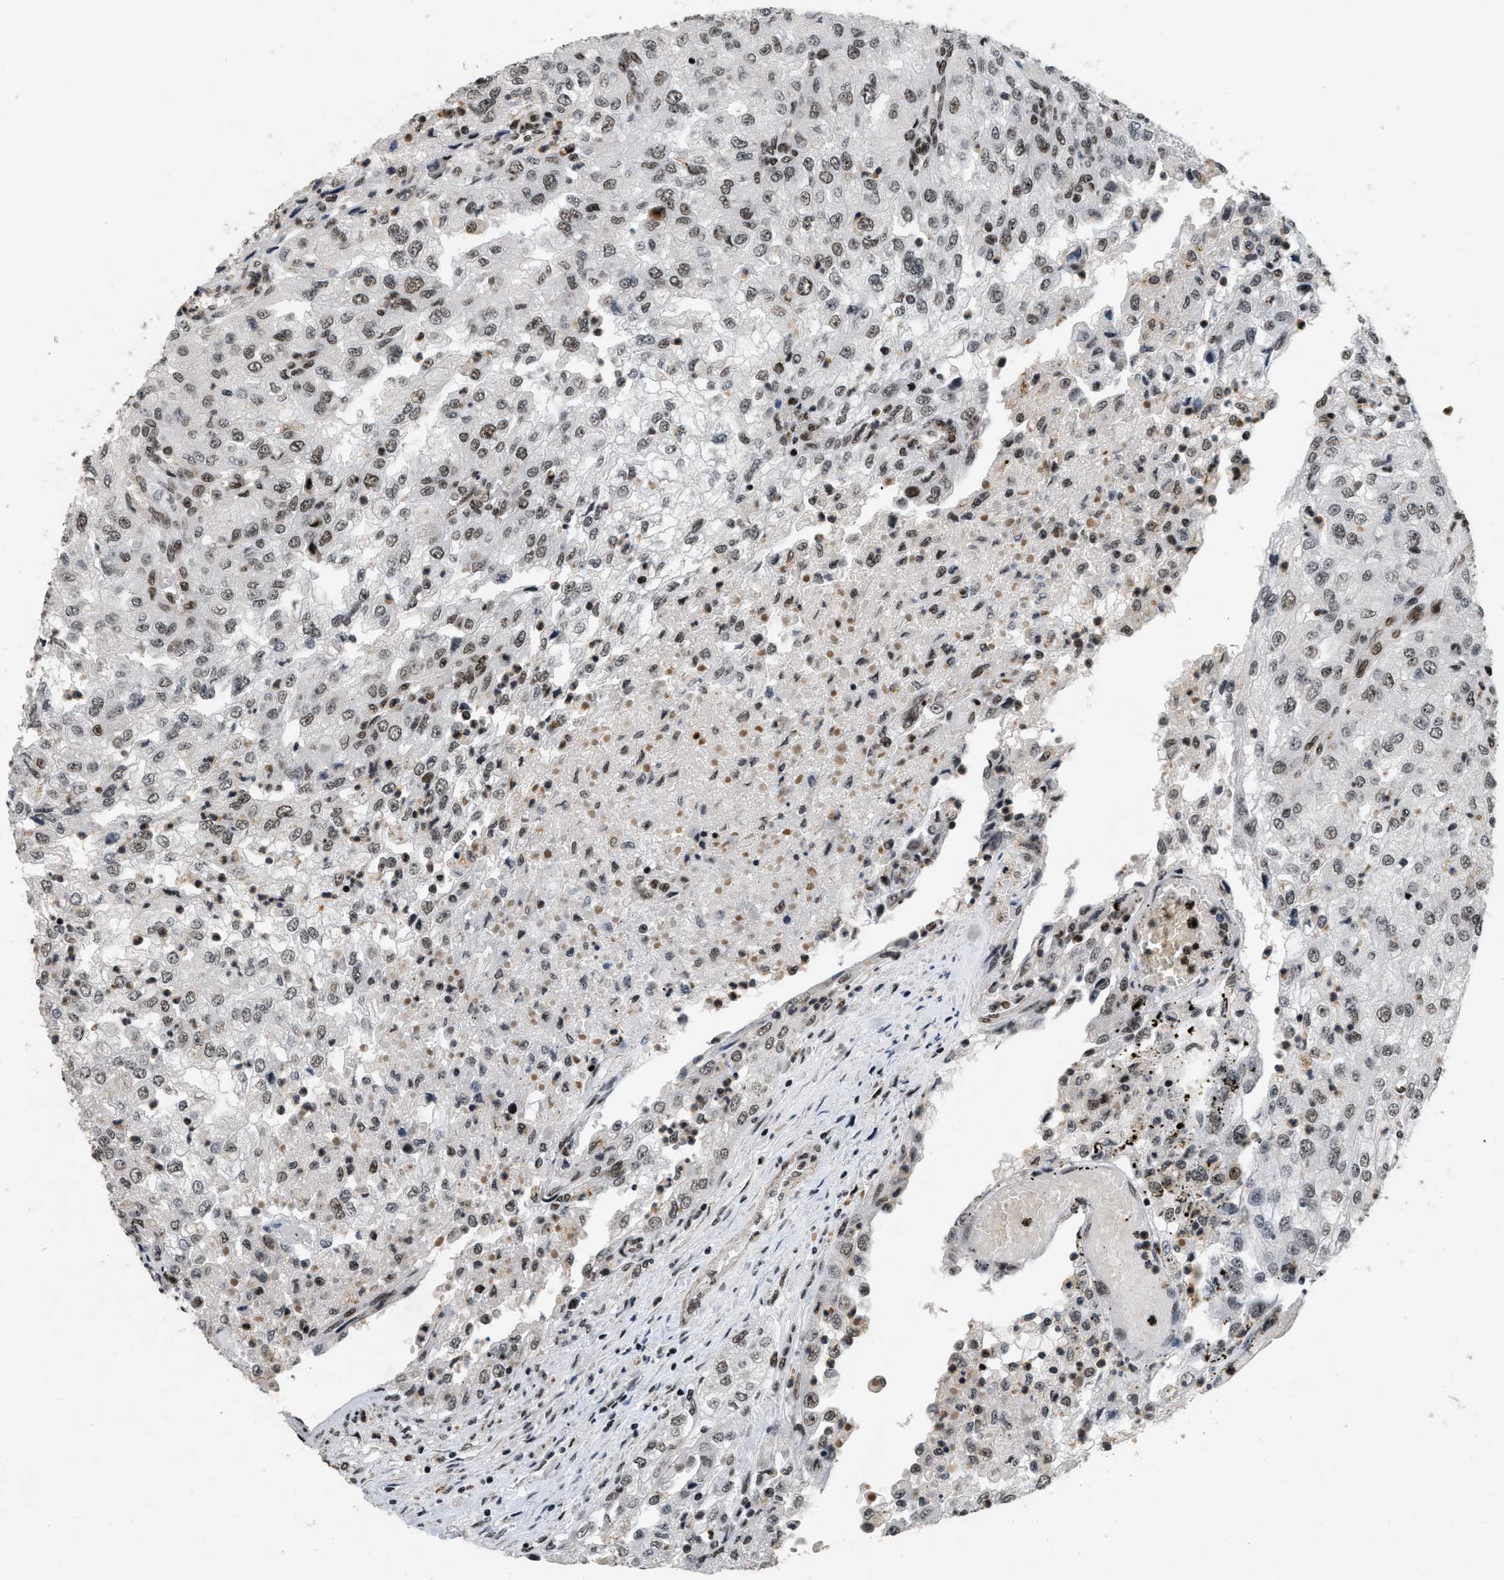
{"staining": {"intensity": "moderate", "quantity": ">75%", "location": "nuclear"}, "tissue": "renal cancer", "cell_type": "Tumor cells", "image_type": "cancer", "snomed": [{"axis": "morphology", "description": "Adenocarcinoma, NOS"}, {"axis": "topography", "description": "Kidney"}], "caption": "There is medium levels of moderate nuclear staining in tumor cells of renal adenocarcinoma, as demonstrated by immunohistochemical staining (brown color).", "gene": "SMARCB1", "patient": {"sex": "female", "age": 54}}